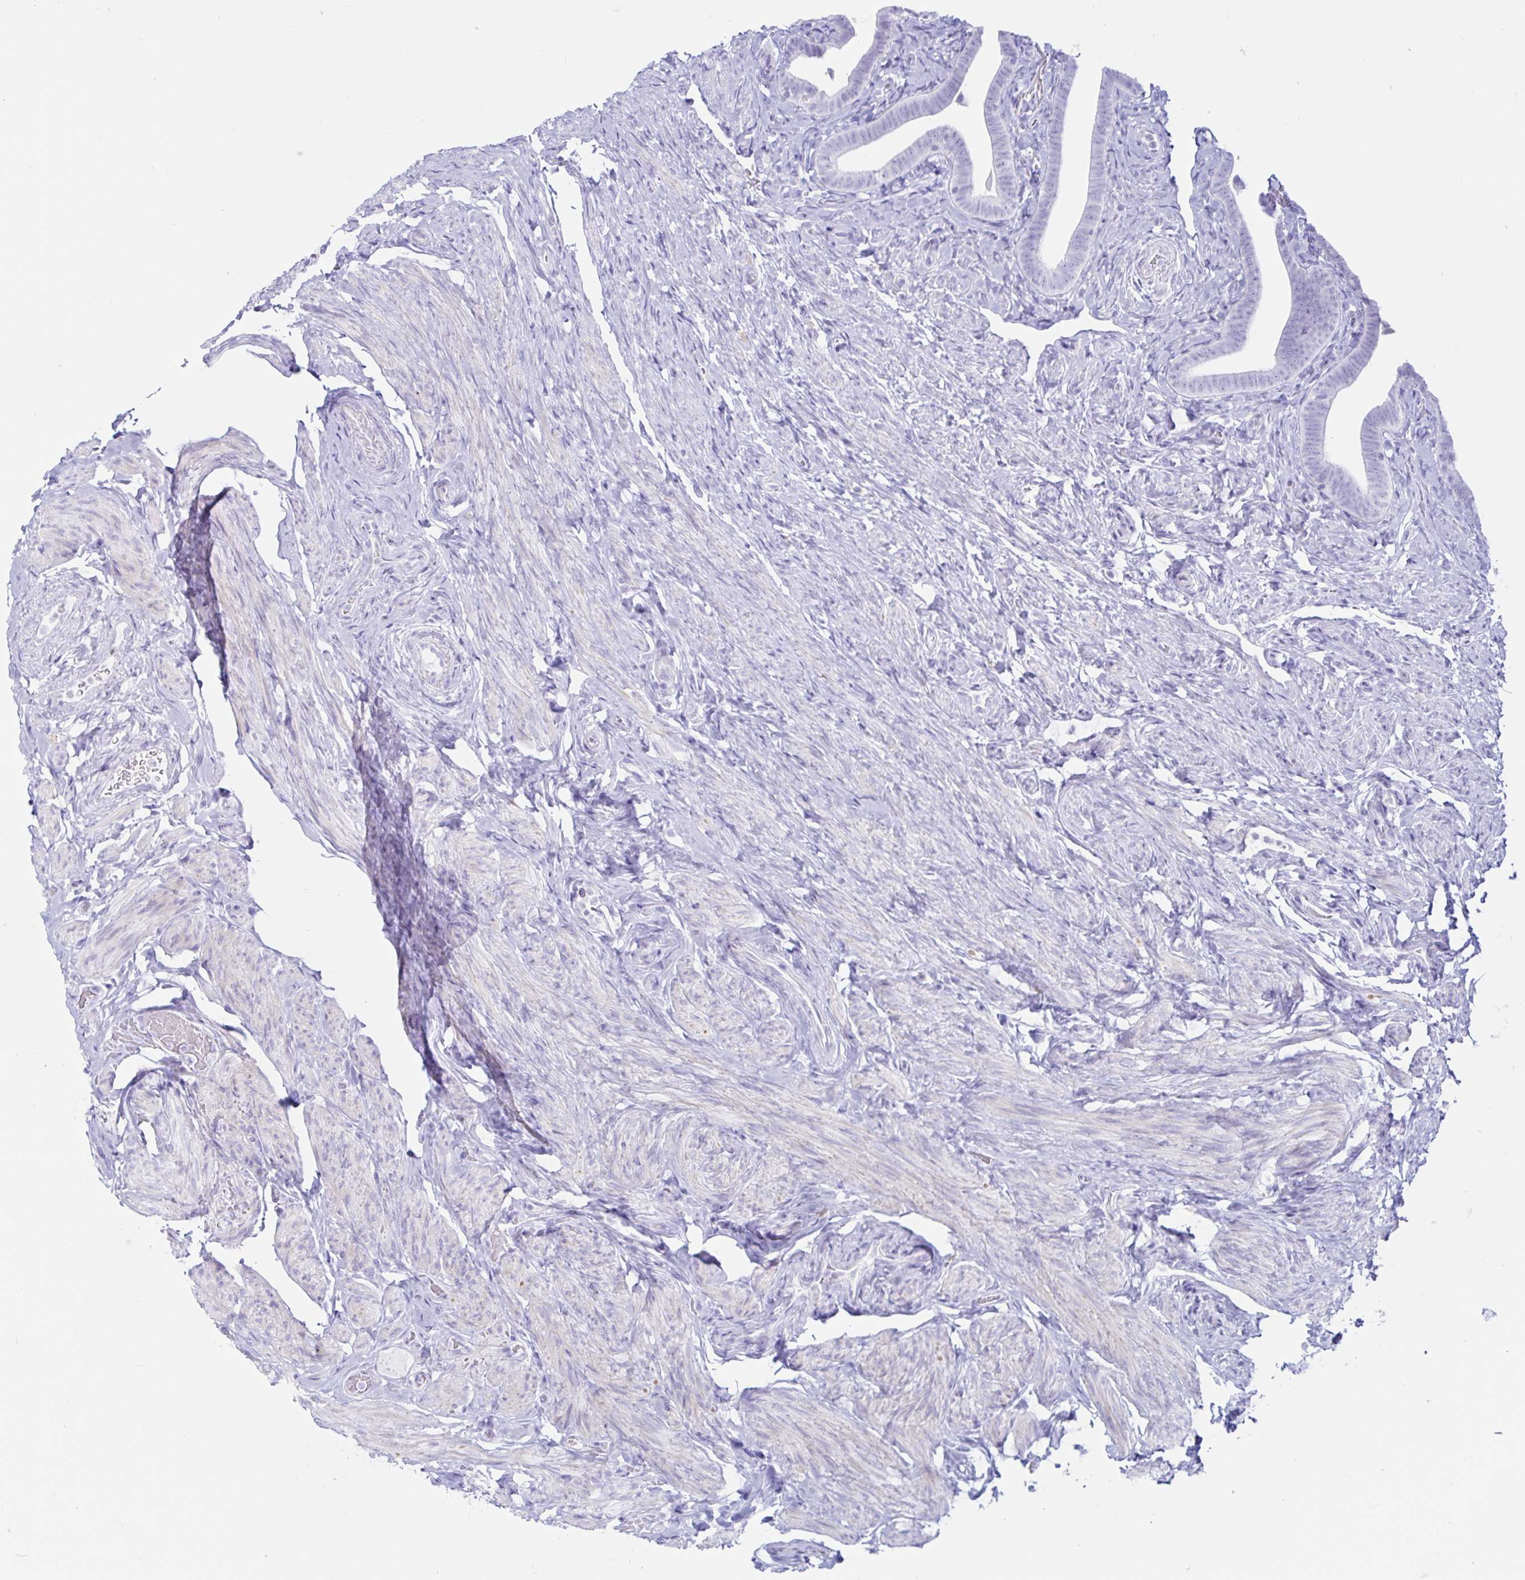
{"staining": {"intensity": "negative", "quantity": "none", "location": "none"}, "tissue": "fallopian tube", "cell_type": "Glandular cells", "image_type": "normal", "snomed": [{"axis": "morphology", "description": "Normal tissue, NOS"}, {"axis": "topography", "description": "Fallopian tube"}], "caption": "The micrograph reveals no significant positivity in glandular cells of fallopian tube.", "gene": "BEST1", "patient": {"sex": "female", "age": 69}}